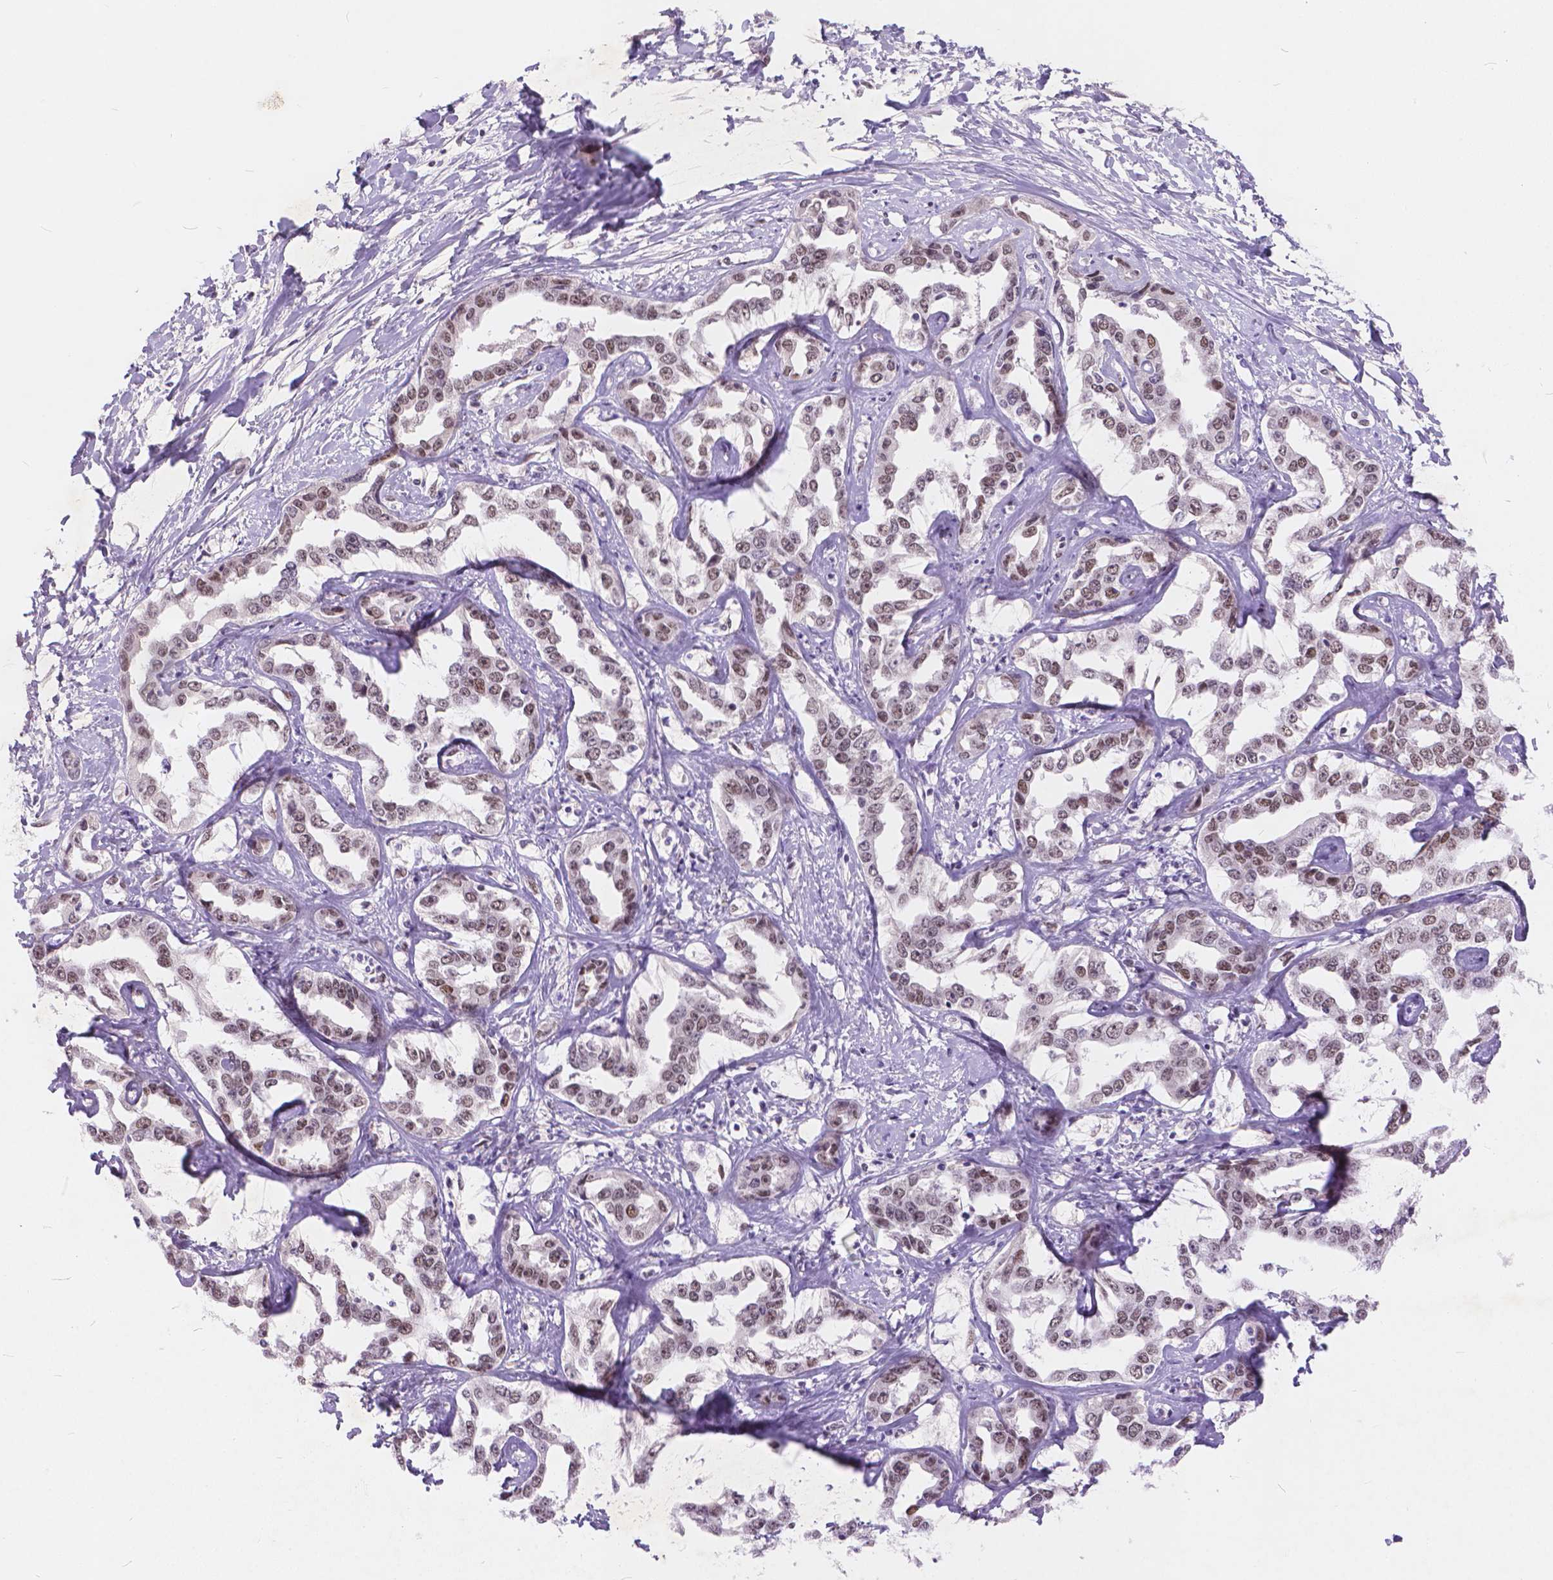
{"staining": {"intensity": "weak", "quantity": ">75%", "location": "nuclear"}, "tissue": "liver cancer", "cell_type": "Tumor cells", "image_type": "cancer", "snomed": [{"axis": "morphology", "description": "Cholangiocarcinoma"}, {"axis": "topography", "description": "Liver"}], "caption": "Brown immunohistochemical staining in human liver cancer (cholangiocarcinoma) shows weak nuclear positivity in about >75% of tumor cells.", "gene": "FAM53A", "patient": {"sex": "male", "age": 59}}